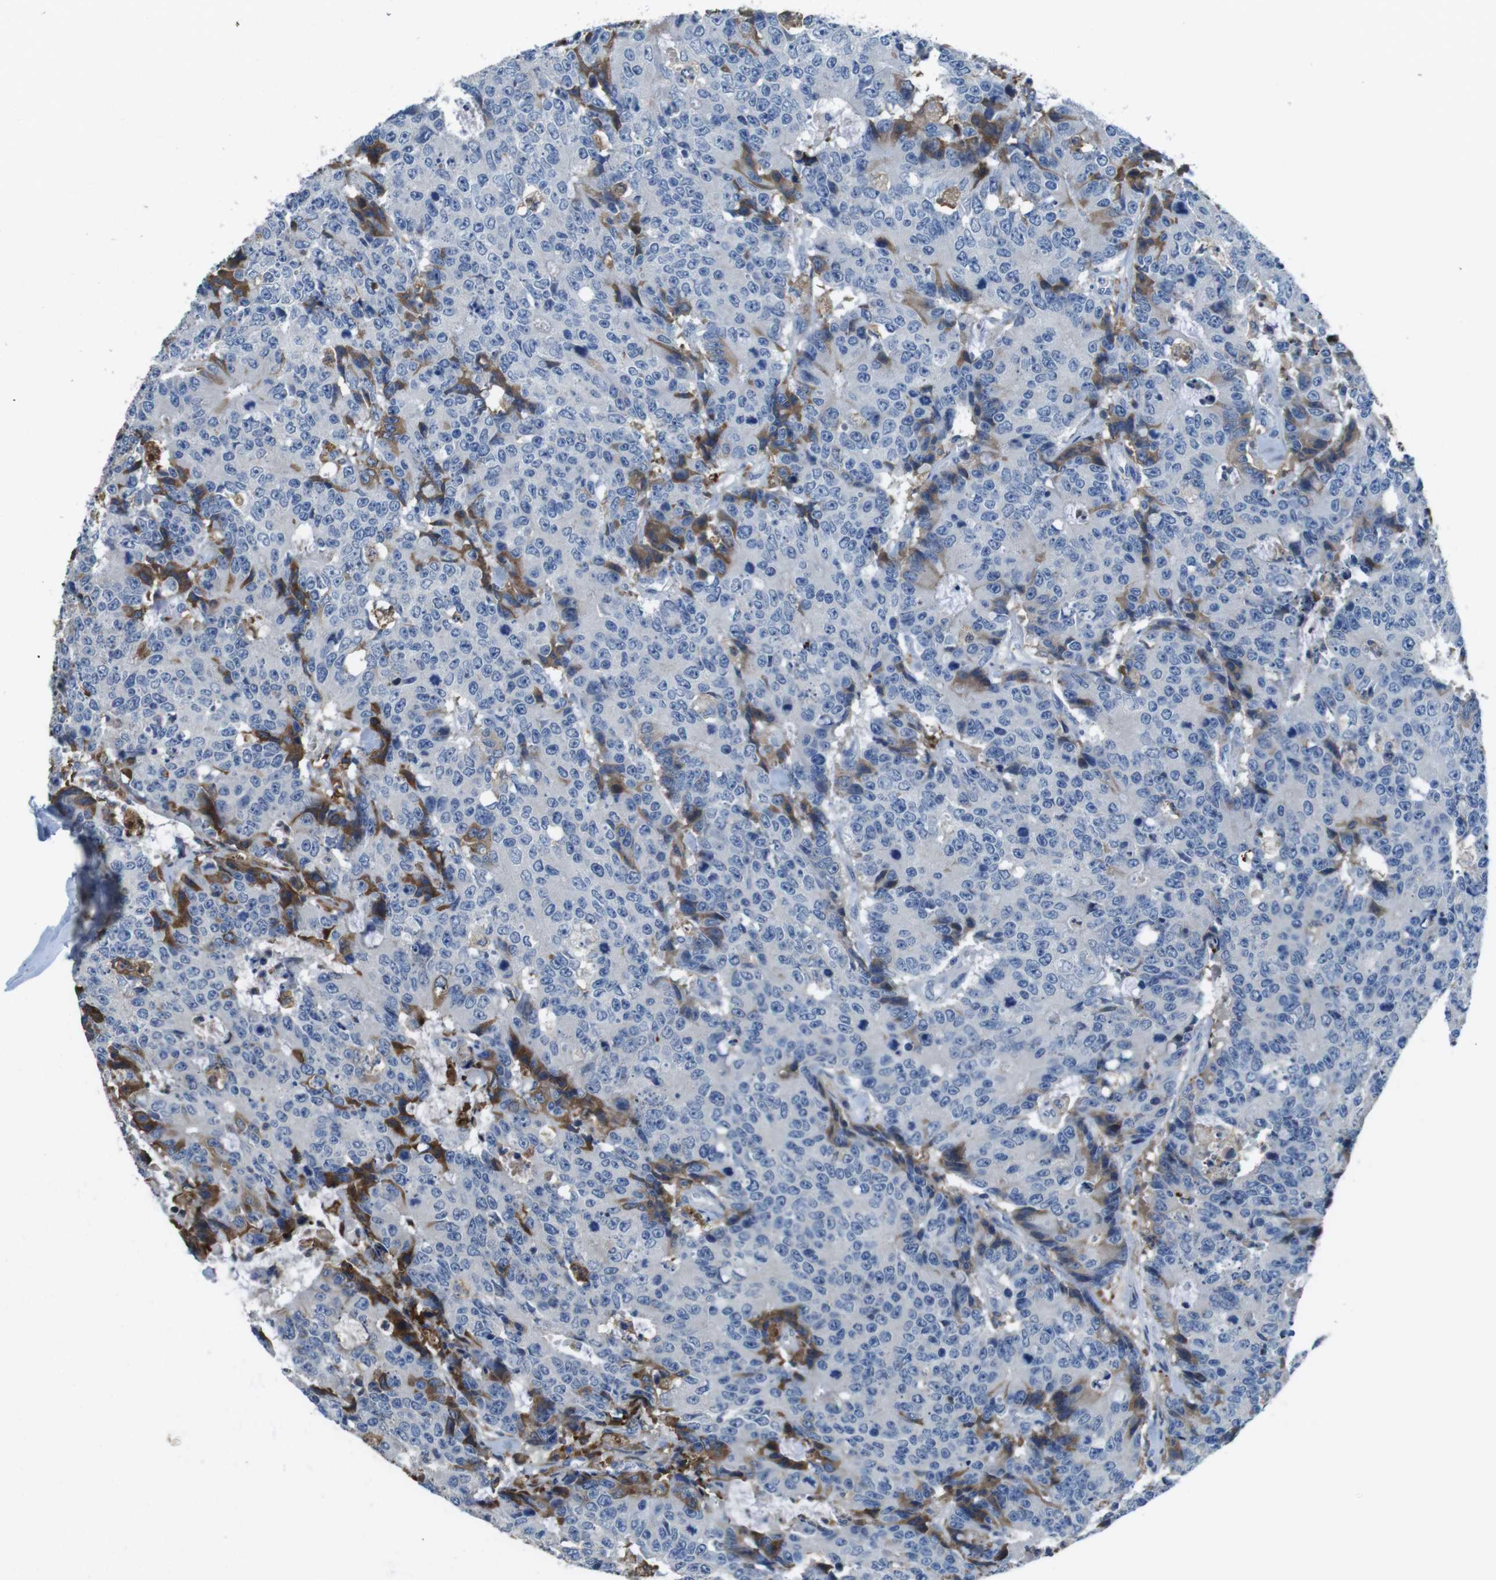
{"staining": {"intensity": "negative", "quantity": "none", "location": "none"}, "tissue": "colorectal cancer", "cell_type": "Tumor cells", "image_type": "cancer", "snomed": [{"axis": "morphology", "description": "Adenocarcinoma, NOS"}, {"axis": "topography", "description": "Colon"}], "caption": "An immunohistochemistry (IHC) micrograph of colorectal cancer is shown. There is no staining in tumor cells of colorectal cancer.", "gene": "TMPRSS15", "patient": {"sex": "female", "age": 86}}